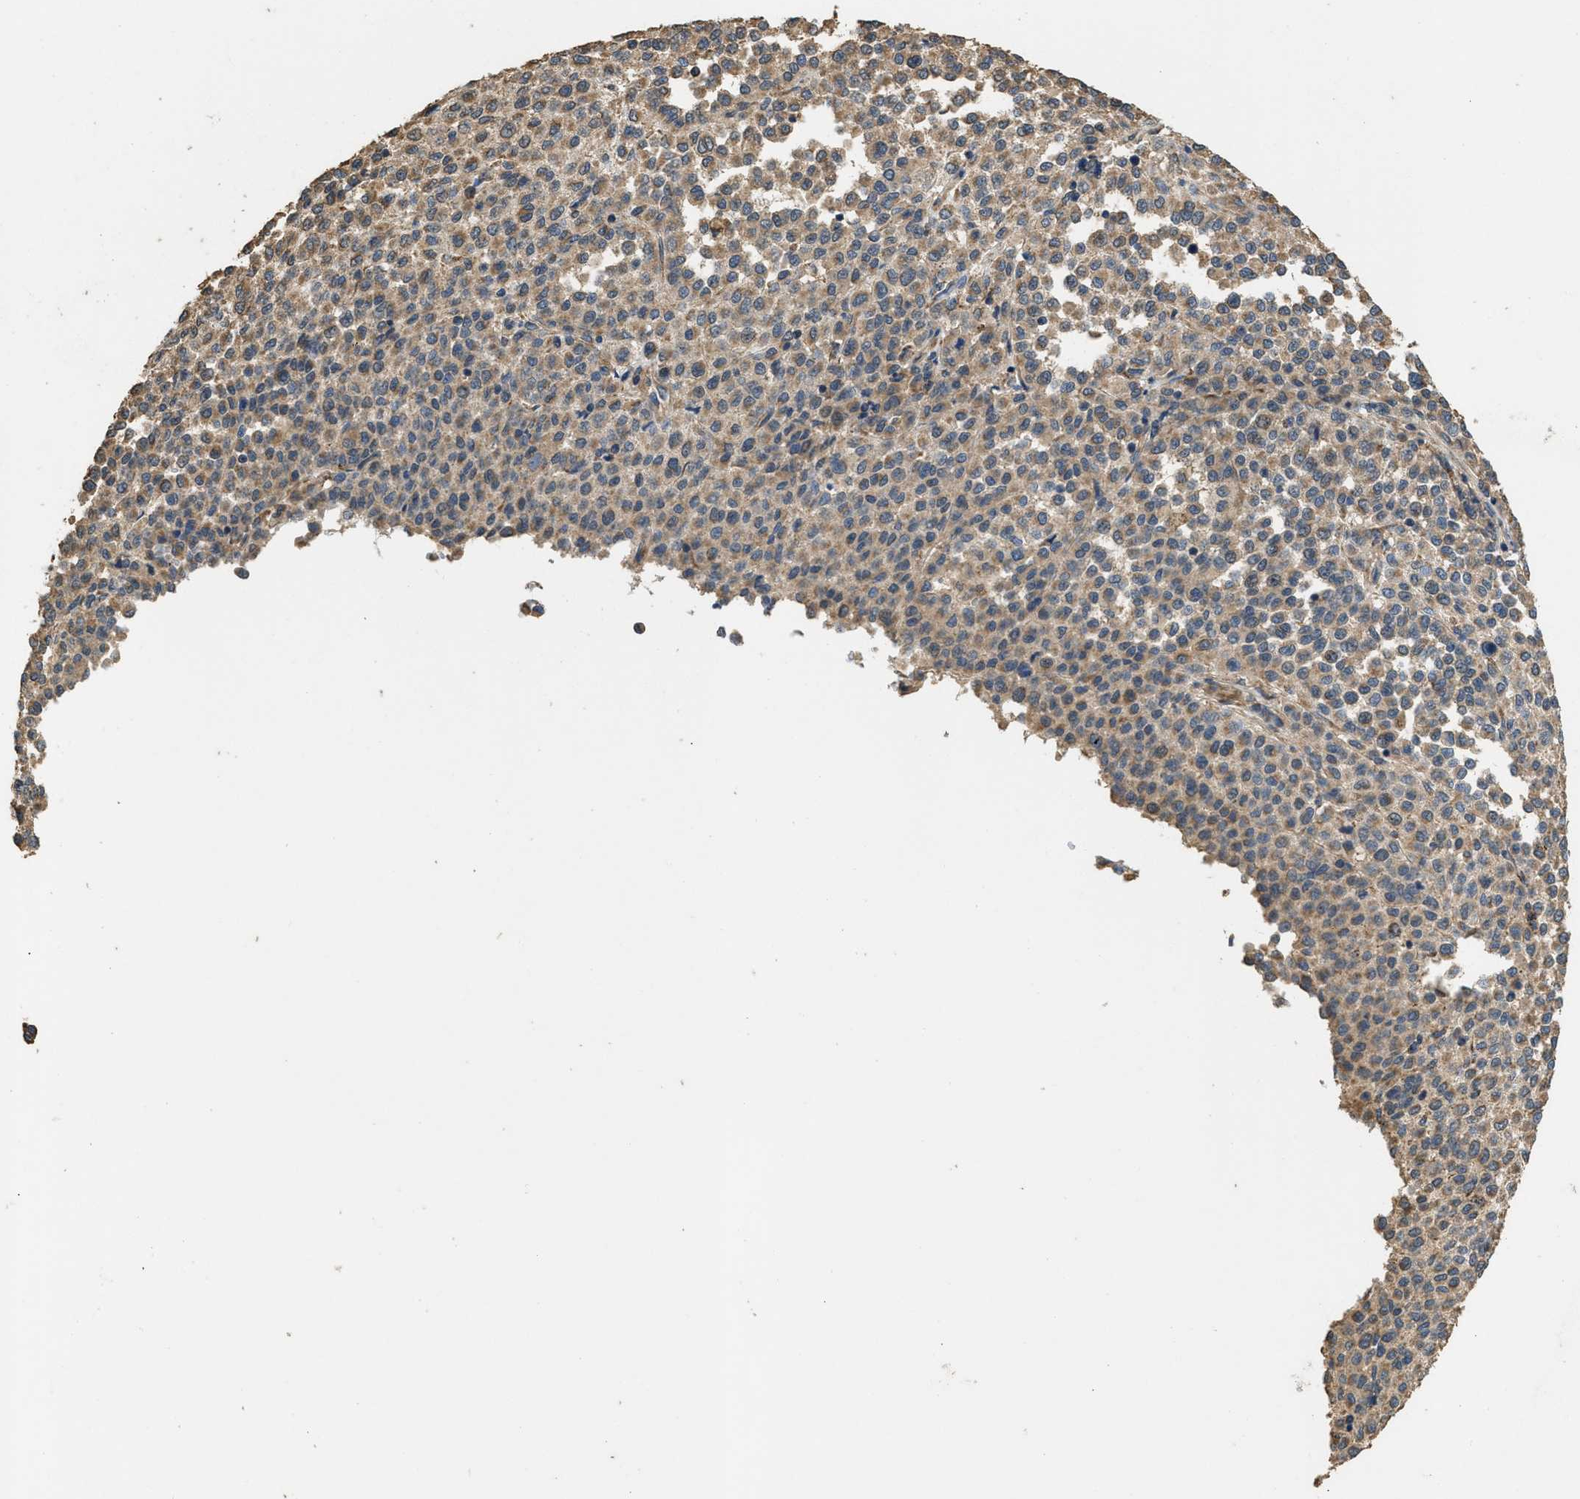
{"staining": {"intensity": "moderate", "quantity": ">75%", "location": "cytoplasmic/membranous"}, "tissue": "melanoma", "cell_type": "Tumor cells", "image_type": "cancer", "snomed": [{"axis": "morphology", "description": "Malignant melanoma, Metastatic site"}, {"axis": "topography", "description": "Pancreas"}], "caption": "A brown stain highlights moderate cytoplasmic/membranous expression of a protein in human melanoma tumor cells.", "gene": "THBS2", "patient": {"sex": "female", "age": 30}}